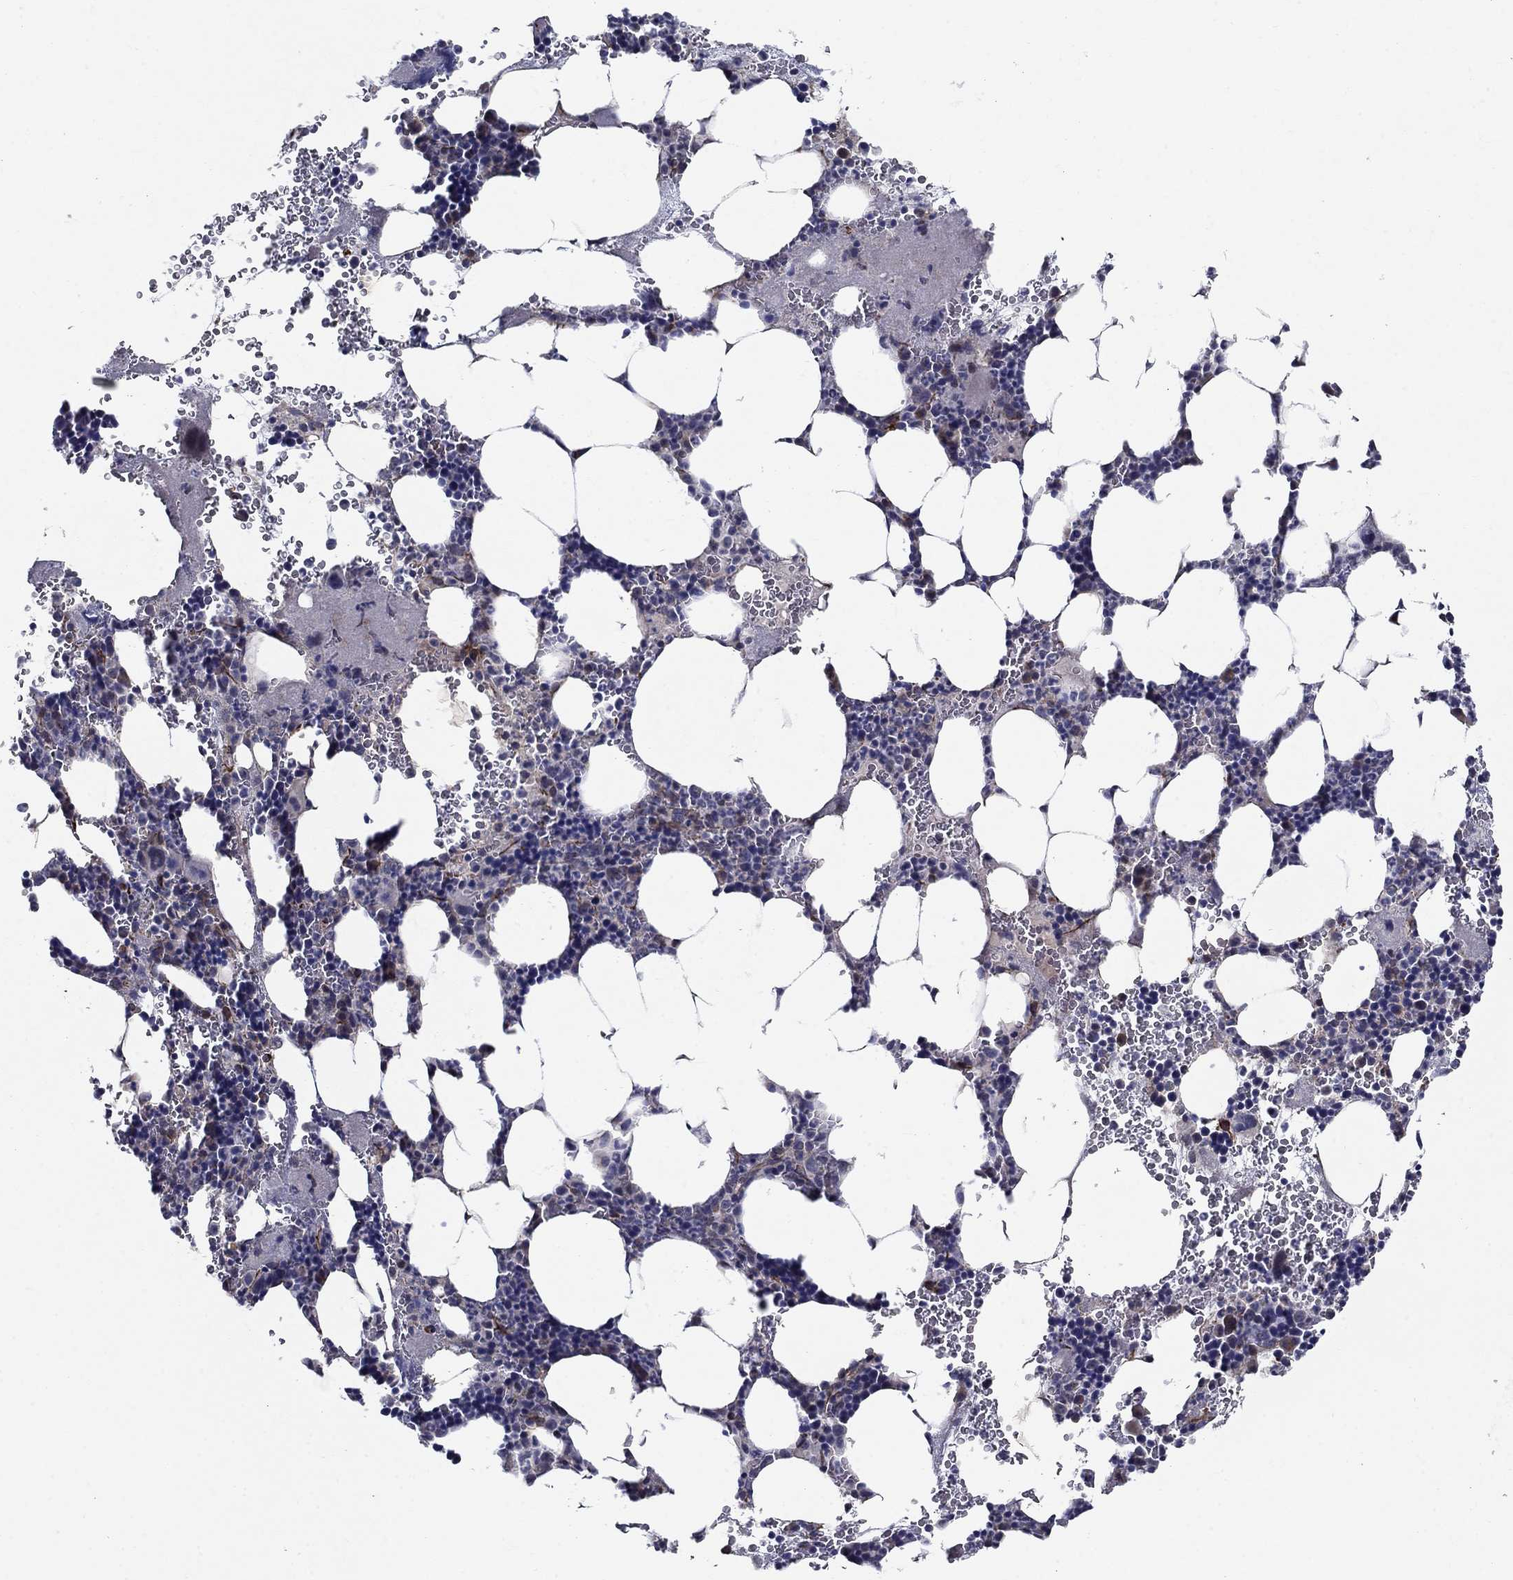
{"staining": {"intensity": "moderate", "quantity": "<25%", "location": "cytoplasmic/membranous"}, "tissue": "bone marrow", "cell_type": "Hematopoietic cells", "image_type": "normal", "snomed": [{"axis": "morphology", "description": "Normal tissue, NOS"}, {"axis": "topography", "description": "Bone marrow"}], "caption": "IHC staining of benign bone marrow, which demonstrates low levels of moderate cytoplasmic/membranous positivity in approximately <25% of hematopoietic cells indicating moderate cytoplasmic/membranous protein positivity. The staining was performed using DAB (brown) for protein detection and nuclei were counterstained in hematoxylin (blue).", "gene": "LACTB2", "patient": {"sex": "male", "age": 44}}